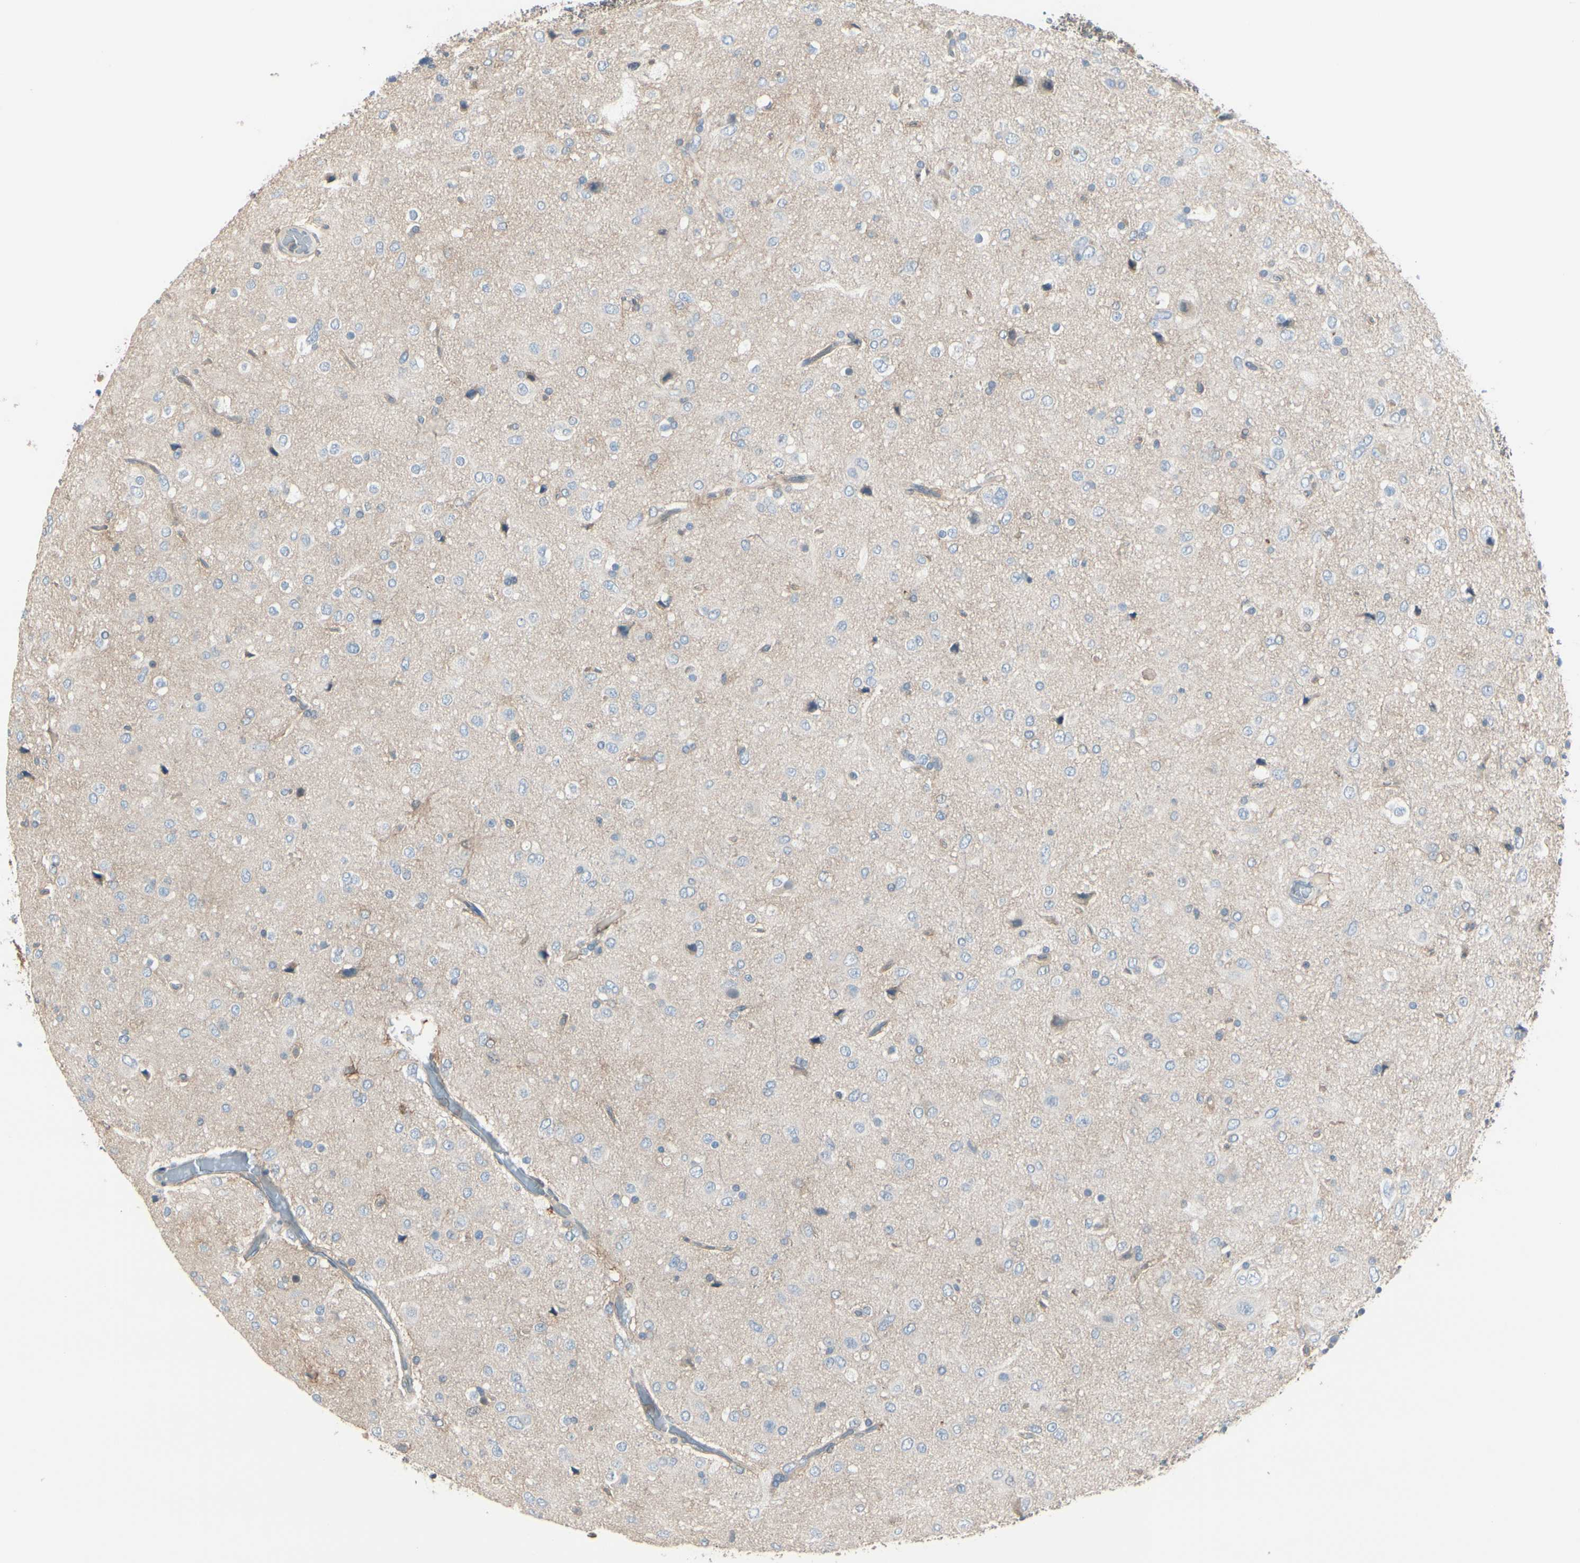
{"staining": {"intensity": "weak", "quantity": "25%-75%", "location": "cytoplasmic/membranous"}, "tissue": "glioma", "cell_type": "Tumor cells", "image_type": "cancer", "snomed": [{"axis": "morphology", "description": "Glioma, malignant, Low grade"}, {"axis": "topography", "description": "Brain"}], "caption": "Brown immunohistochemical staining in human glioma reveals weak cytoplasmic/membranous positivity in about 25%-75% of tumor cells. The protein of interest is stained brown, and the nuclei are stained in blue (DAB IHC with brightfield microscopy, high magnification).", "gene": "SLC9A3R1", "patient": {"sex": "male", "age": 77}}